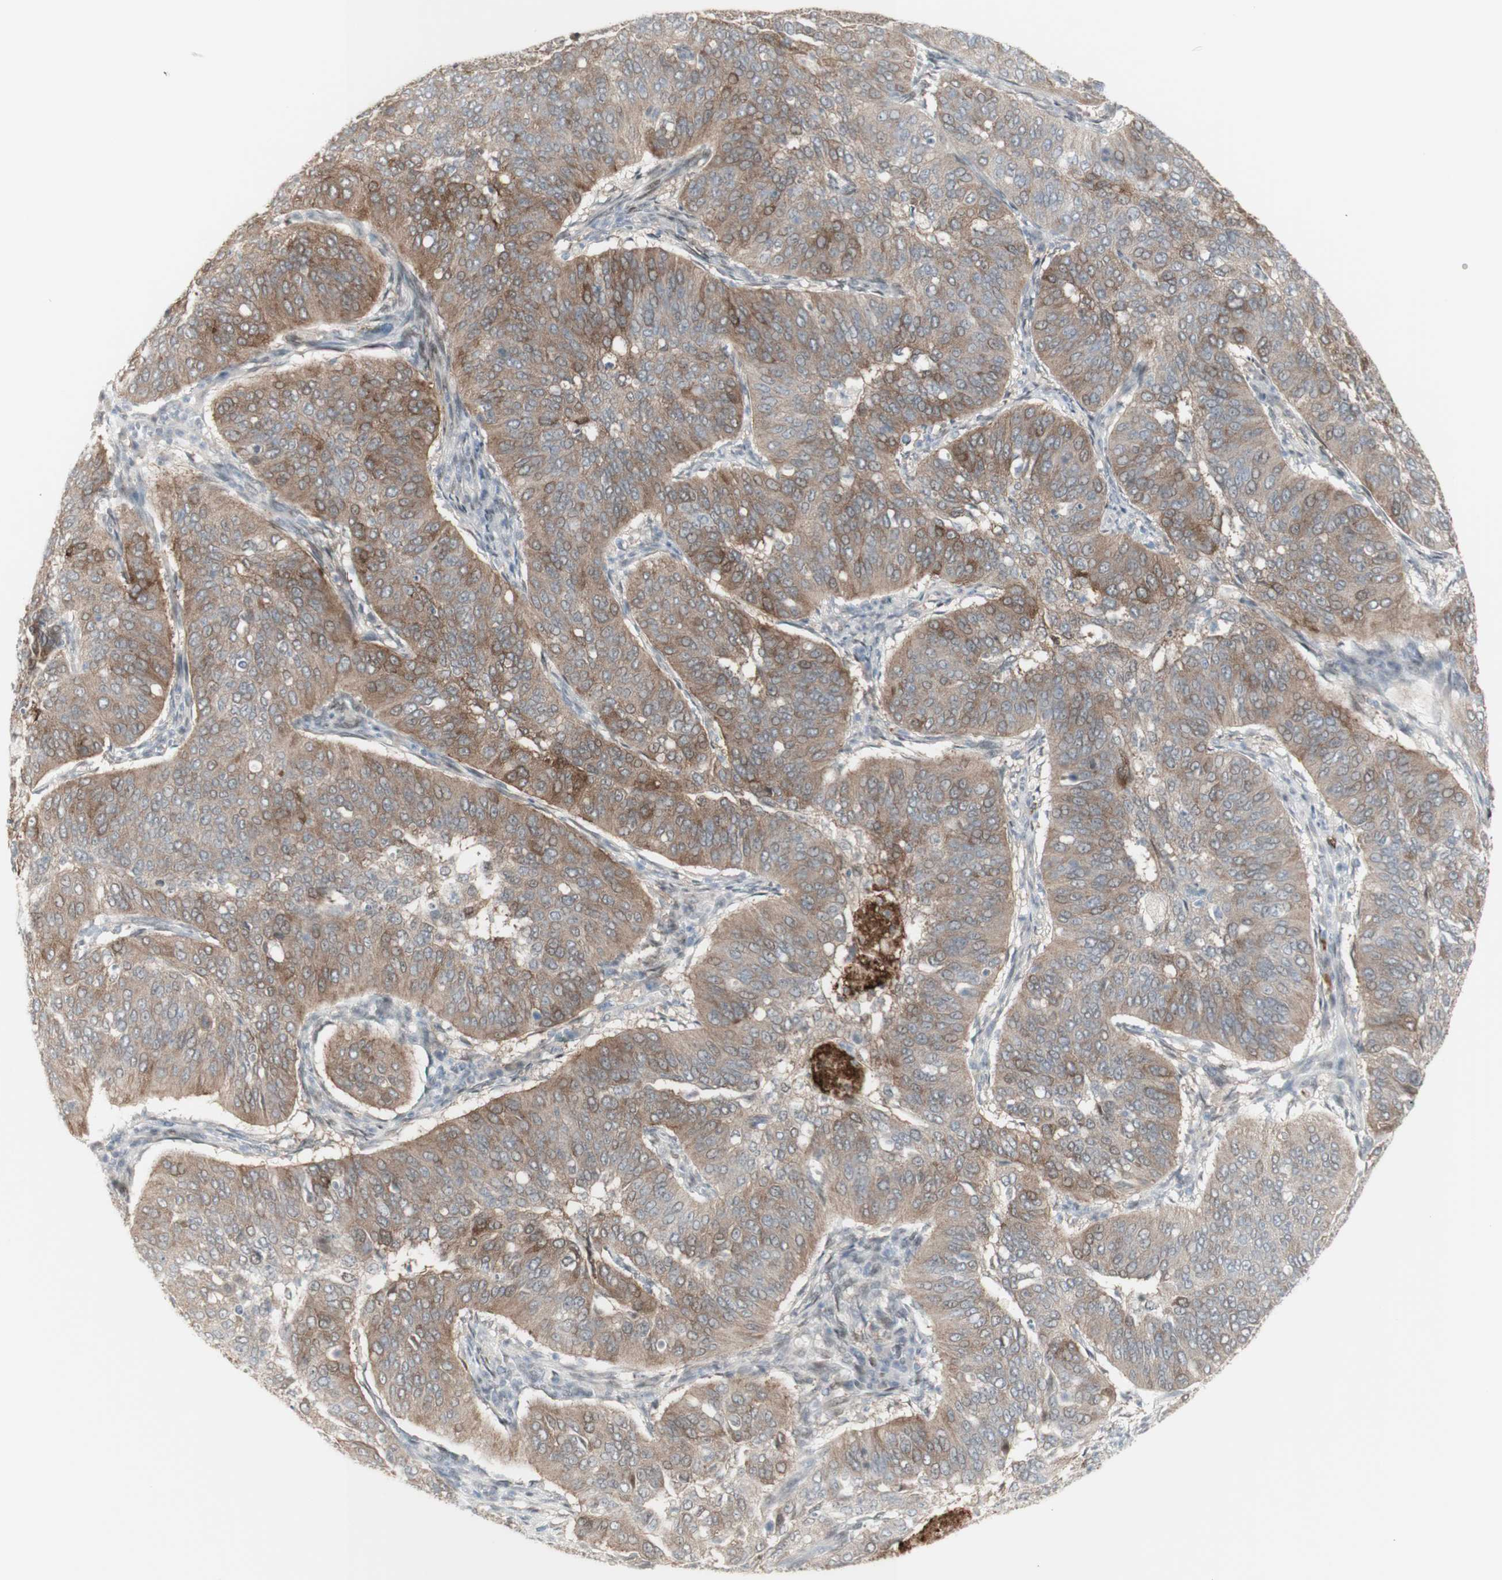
{"staining": {"intensity": "moderate", "quantity": ">75%", "location": "cytoplasmic/membranous"}, "tissue": "cervical cancer", "cell_type": "Tumor cells", "image_type": "cancer", "snomed": [{"axis": "morphology", "description": "Normal tissue, NOS"}, {"axis": "morphology", "description": "Squamous cell carcinoma, NOS"}, {"axis": "topography", "description": "Cervix"}], "caption": "The image exhibits immunohistochemical staining of cervical cancer (squamous cell carcinoma). There is moderate cytoplasmic/membranous expression is present in approximately >75% of tumor cells.", "gene": "C1orf116", "patient": {"sex": "female", "age": 39}}